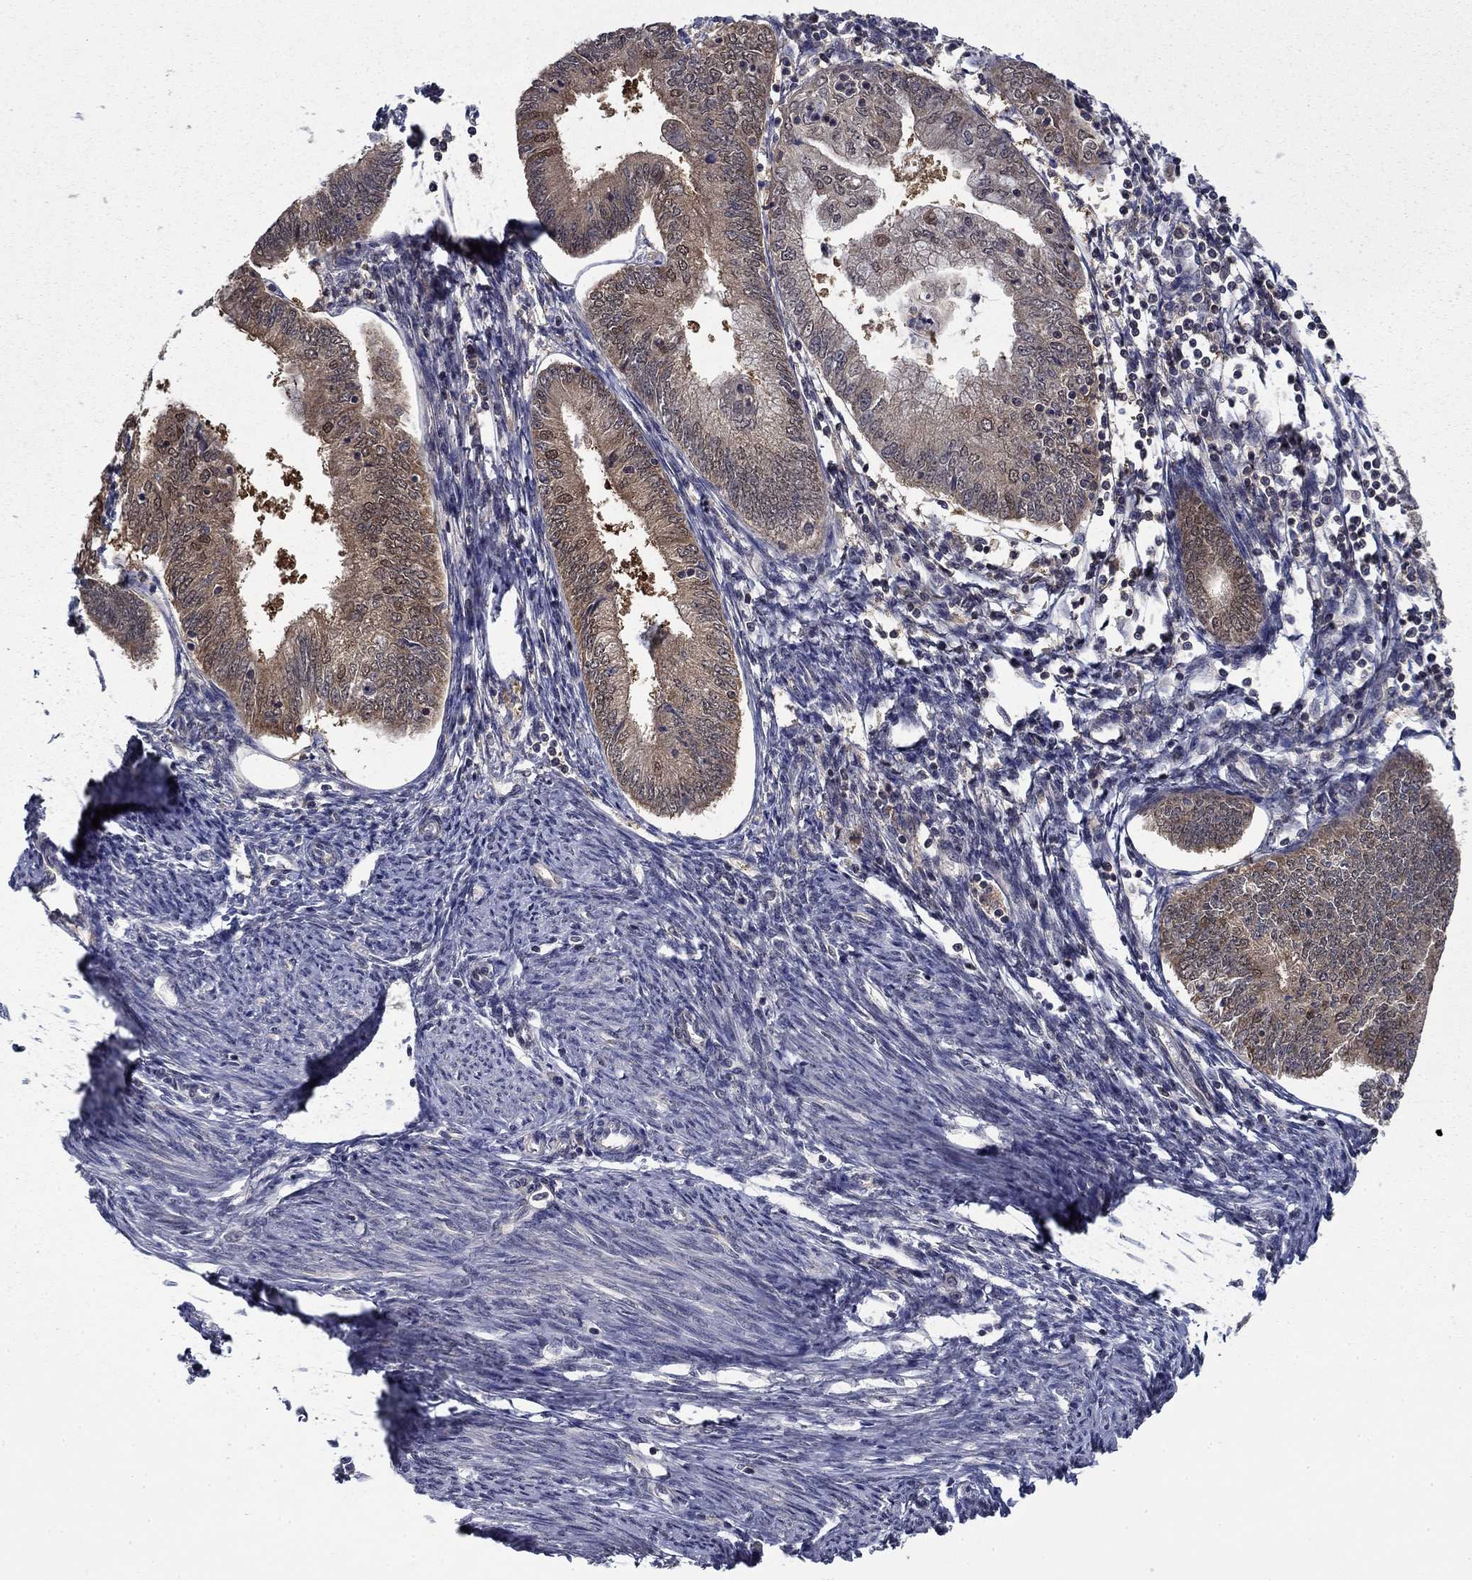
{"staining": {"intensity": "weak", "quantity": "25%-75%", "location": "cytoplasmic/membranous"}, "tissue": "endometrial cancer", "cell_type": "Tumor cells", "image_type": "cancer", "snomed": [{"axis": "morphology", "description": "Adenocarcinoma, NOS"}, {"axis": "topography", "description": "Endometrium"}], "caption": "Immunohistochemical staining of human adenocarcinoma (endometrial) exhibits low levels of weak cytoplasmic/membranous staining in about 25%-75% of tumor cells.", "gene": "NIT2", "patient": {"sex": "female", "age": 55}}